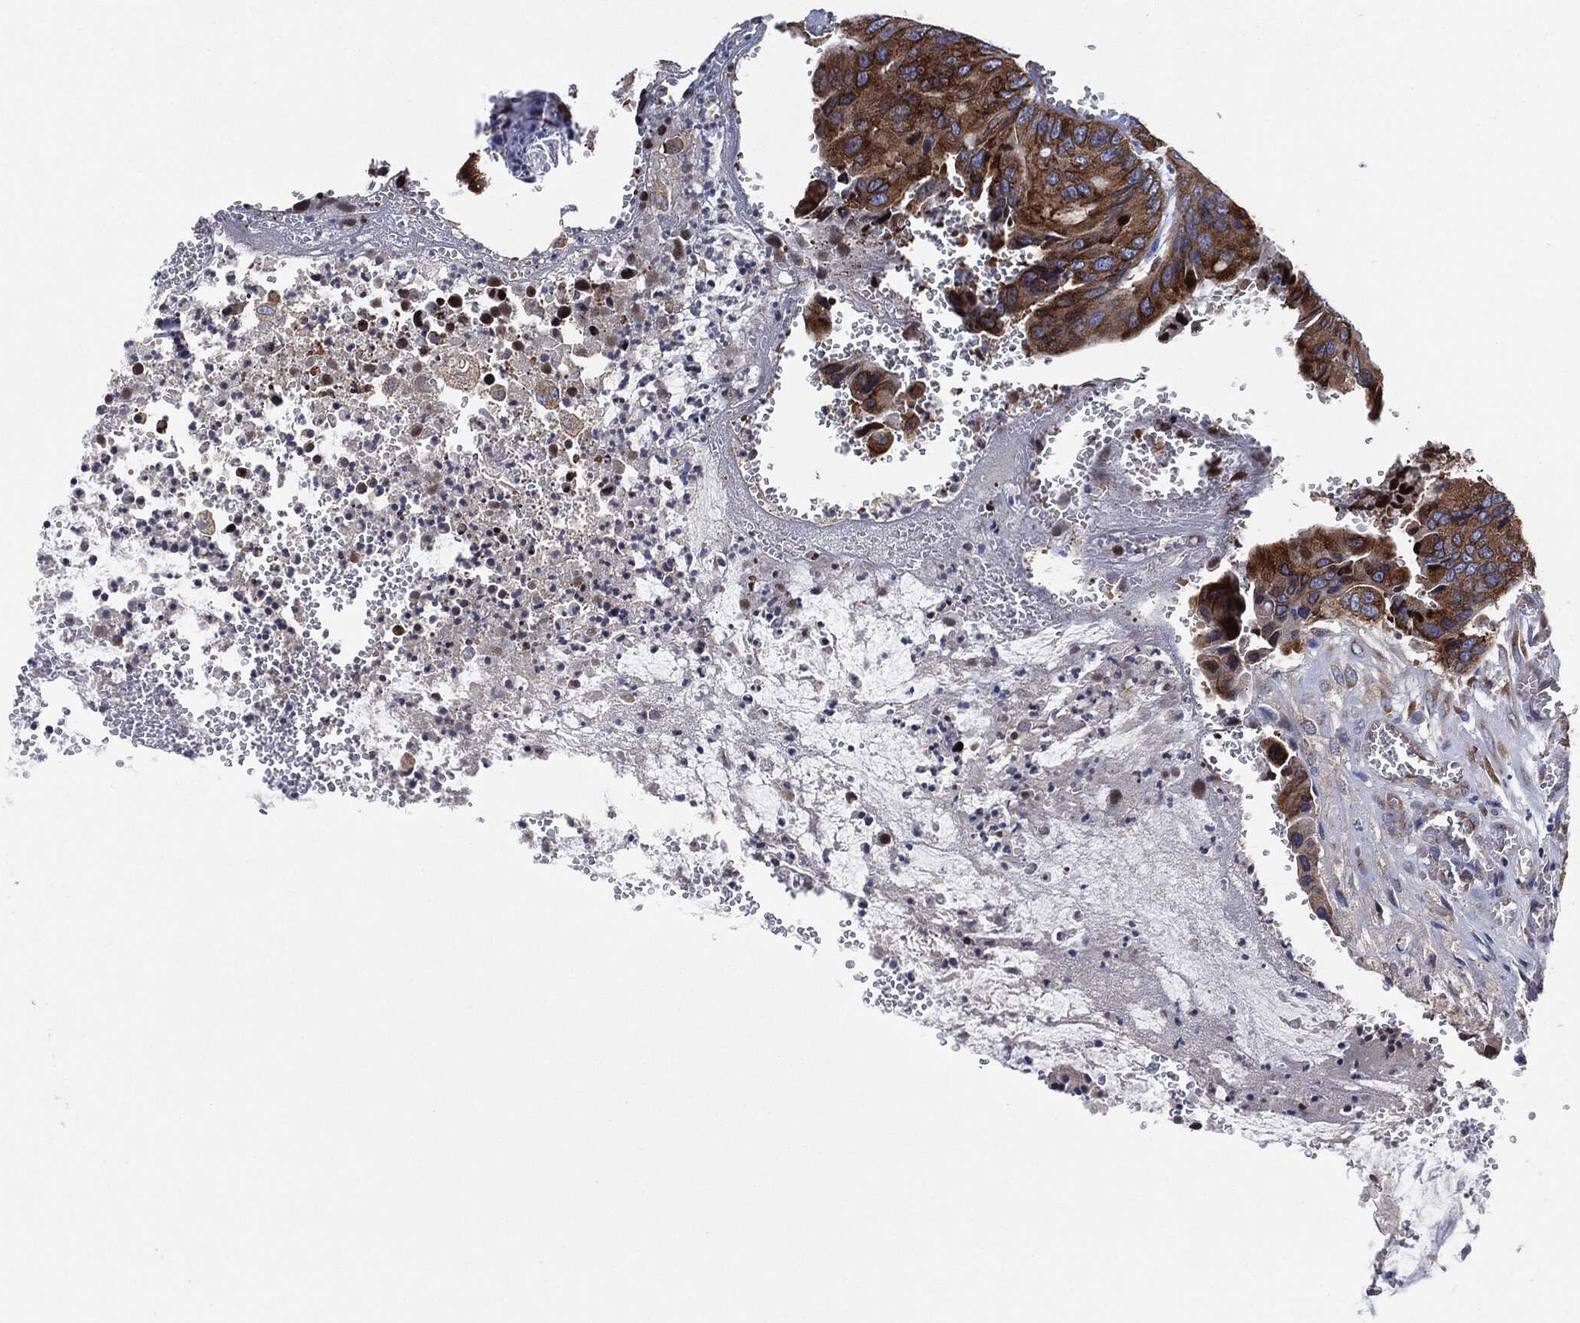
{"staining": {"intensity": "strong", "quantity": ">75%", "location": "cytoplasmic/membranous"}, "tissue": "colorectal cancer", "cell_type": "Tumor cells", "image_type": "cancer", "snomed": [{"axis": "morphology", "description": "Adenocarcinoma, NOS"}, {"axis": "topography", "description": "Colon"}], "caption": "Human colorectal cancer stained with a brown dye exhibits strong cytoplasmic/membranous positive positivity in approximately >75% of tumor cells.", "gene": "EIF2S2", "patient": {"sex": "female", "age": 78}}